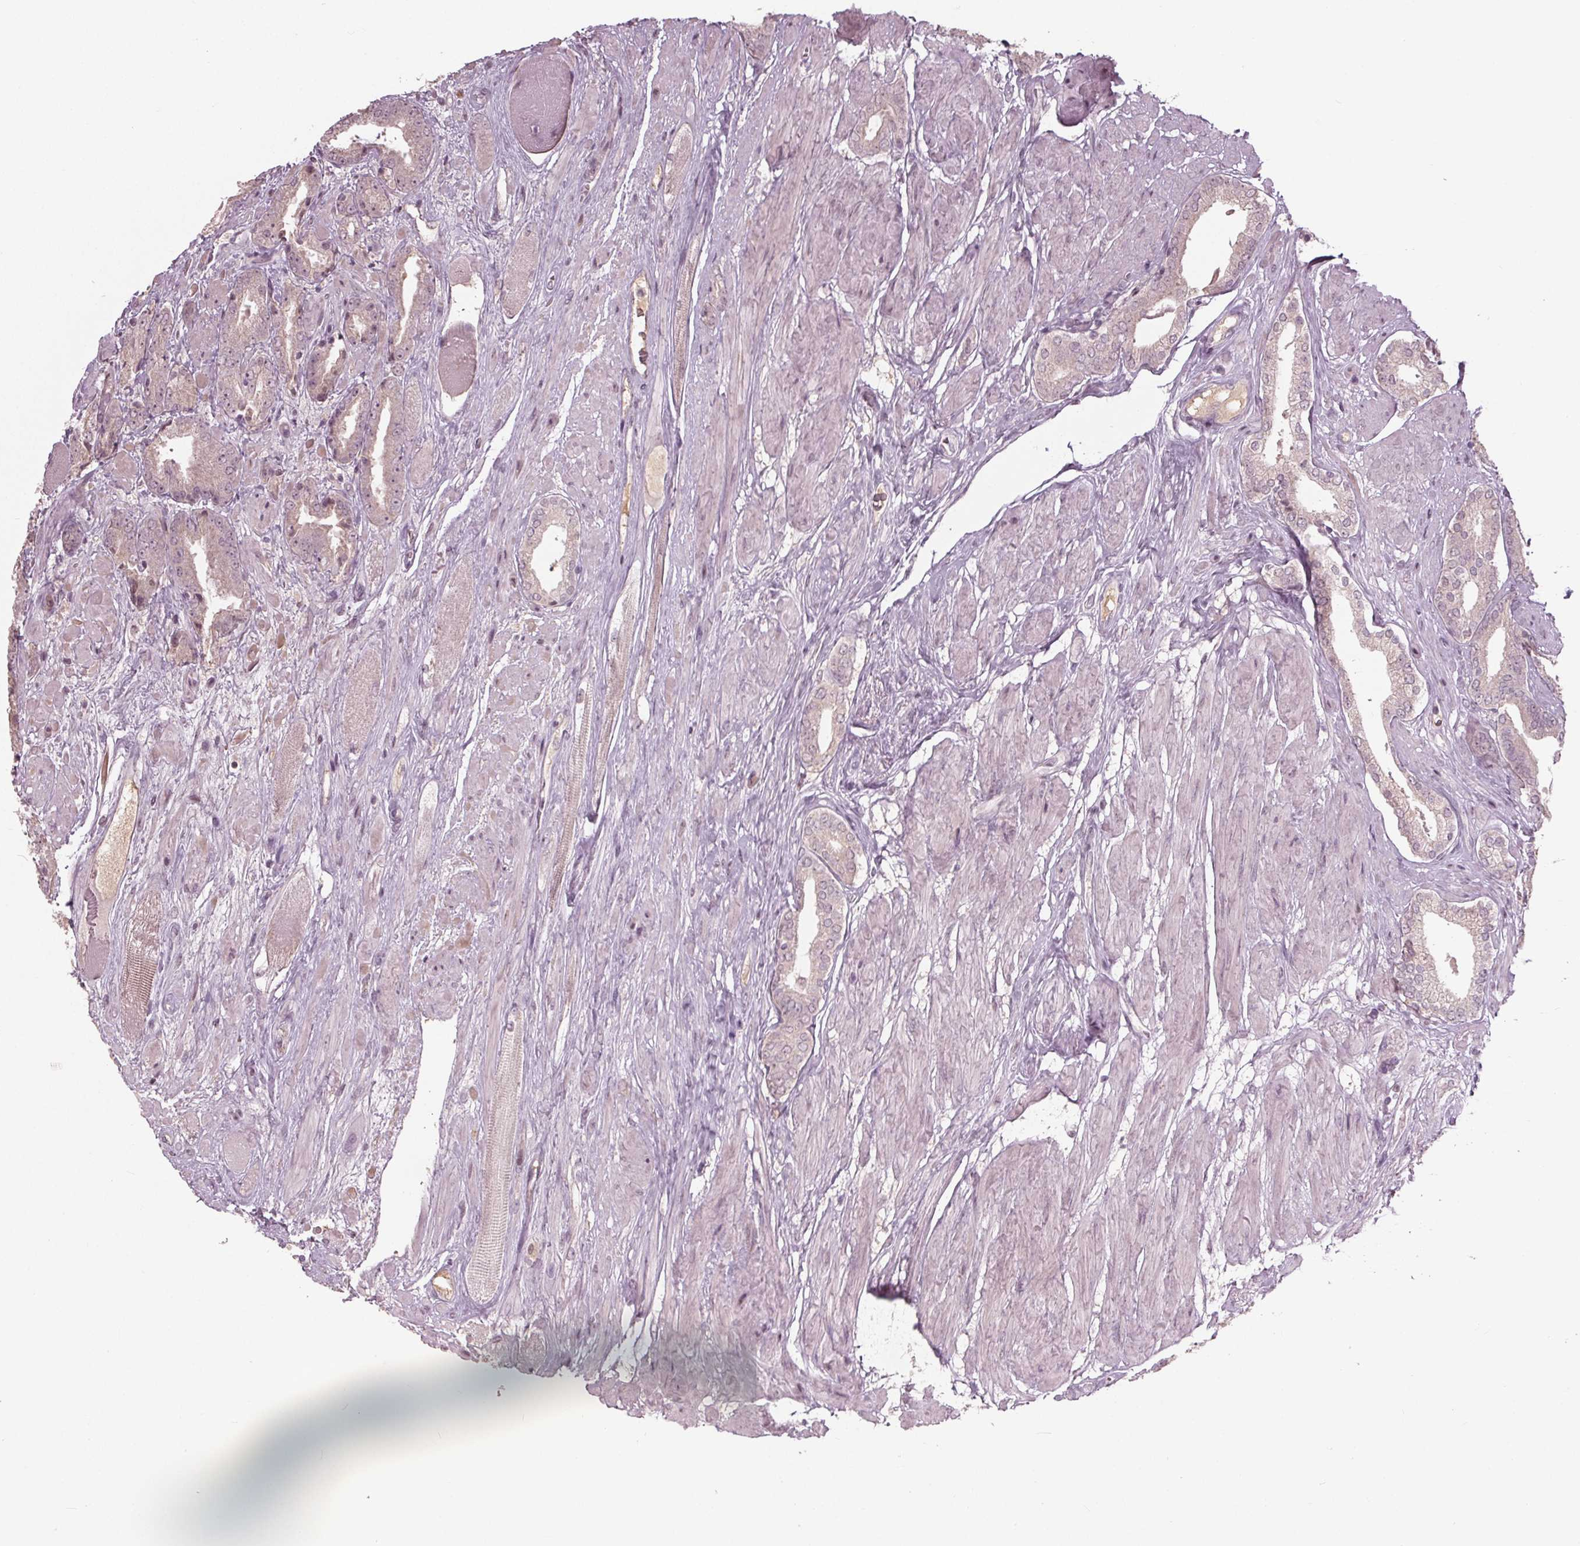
{"staining": {"intensity": "negative", "quantity": "none", "location": "none"}, "tissue": "prostate cancer", "cell_type": "Tumor cells", "image_type": "cancer", "snomed": [{"axis": "morphology", "description": "Adenocarcinoma, High grade"}, {"axis": "topography", "description": "Prostate"}], "caption": "IHC photomicrograph of prostate cancer (adenocarcinoma (high-grade)) stained for a protein (brown), which shows no expression in tumor cells.", "gene": "CXCL16", "patient": {"sex": "male", "age": 56}}